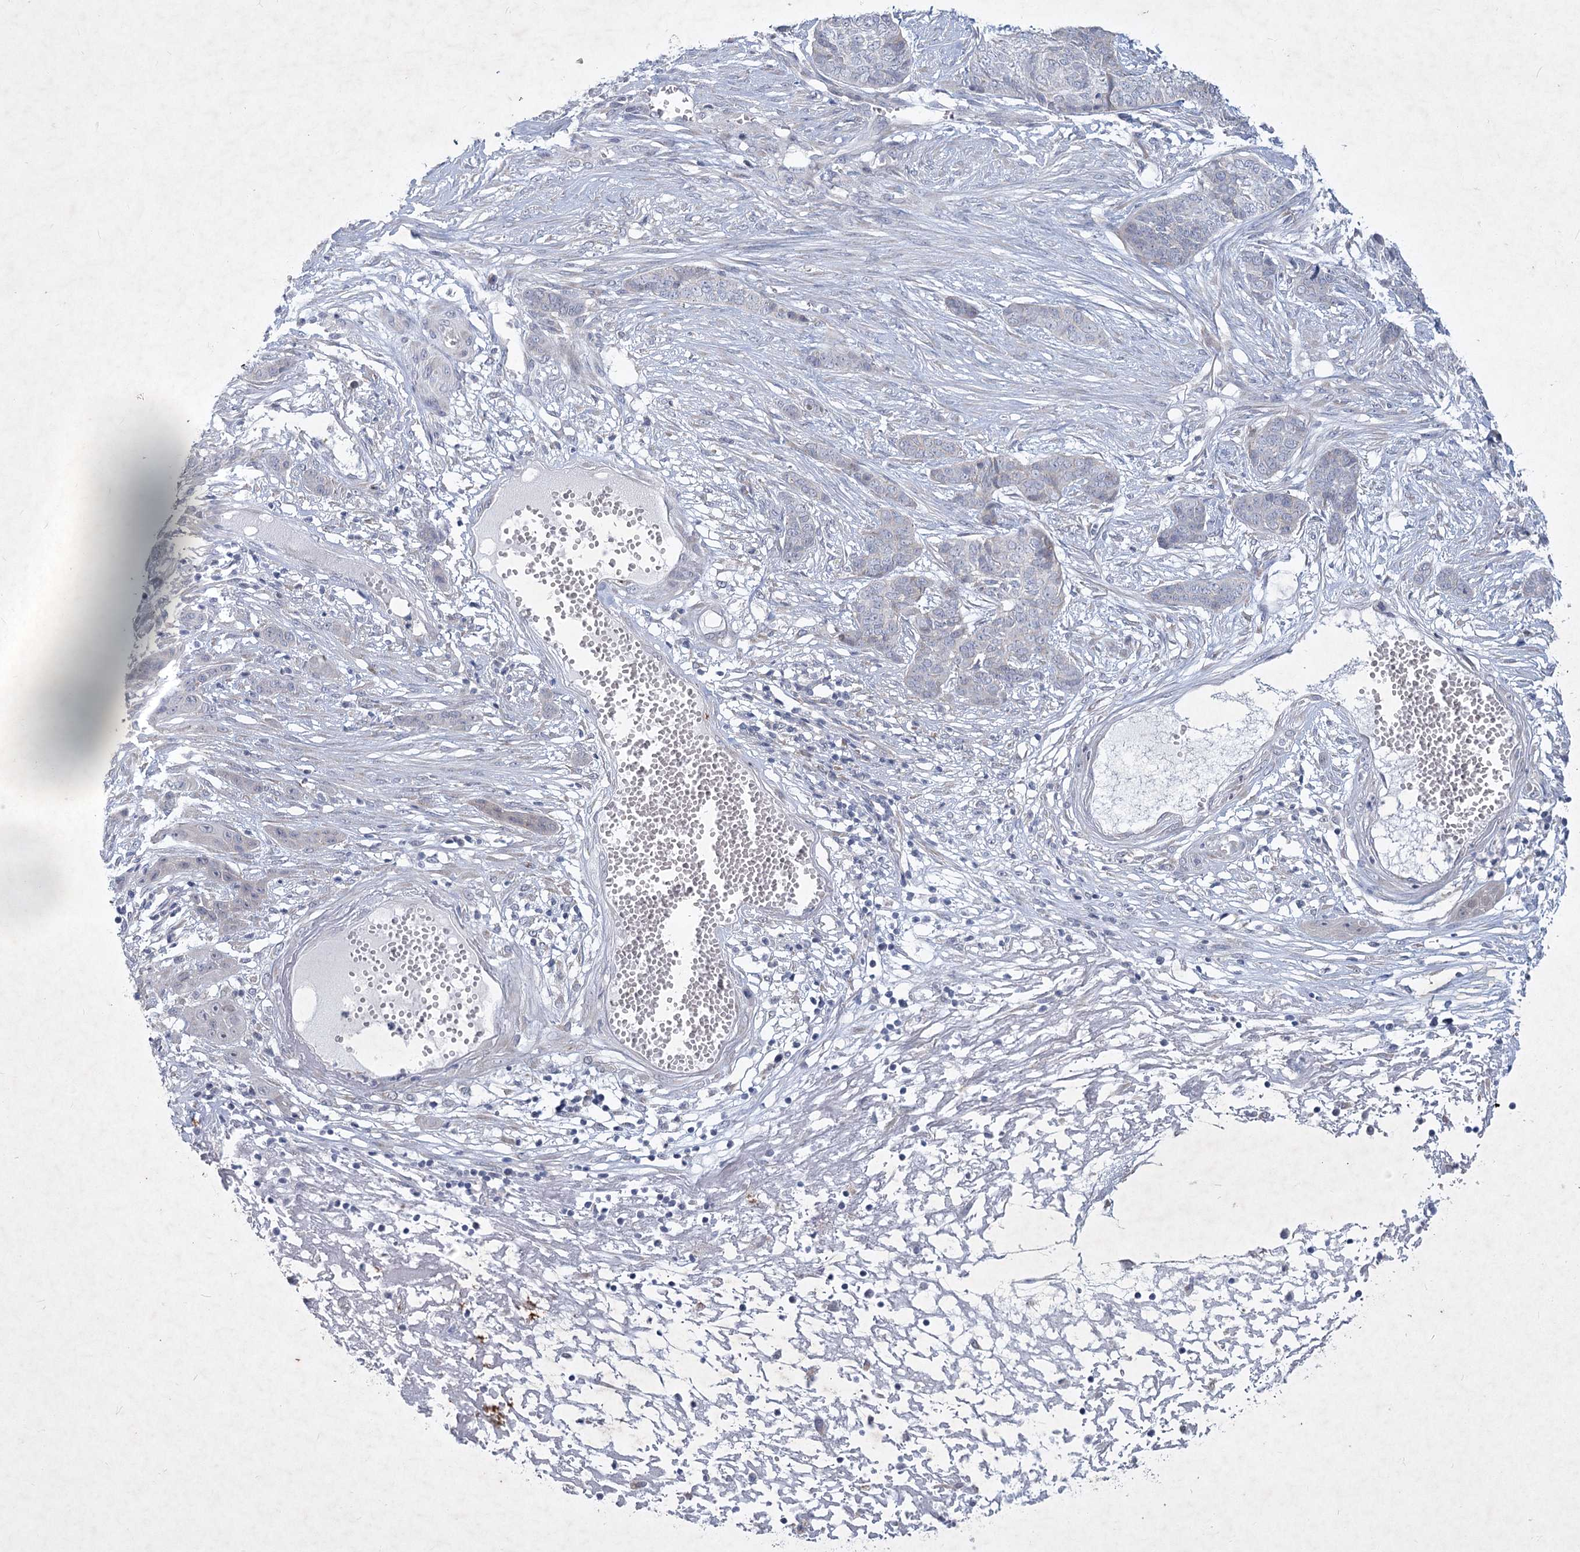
{"staining": {"intensity": "negative", "quantity": "none", "location": "none"}, "tissue": "skin cancer", "cell_type": "Tumor cells", "image_type": "cancer", "snomed": [{"axis": "morphology", "description": "Basal cell carcinoma"}, {"axis": "topography", "description": "Skin"}], "caption": "The micrograph exhibits no staining of tumor cells in skin cancer (basal cell carcinoma). (DAB IHC, high magnification).", "gene": "PLA2G12A", "patient": {"sex": "female", "age": 64}}